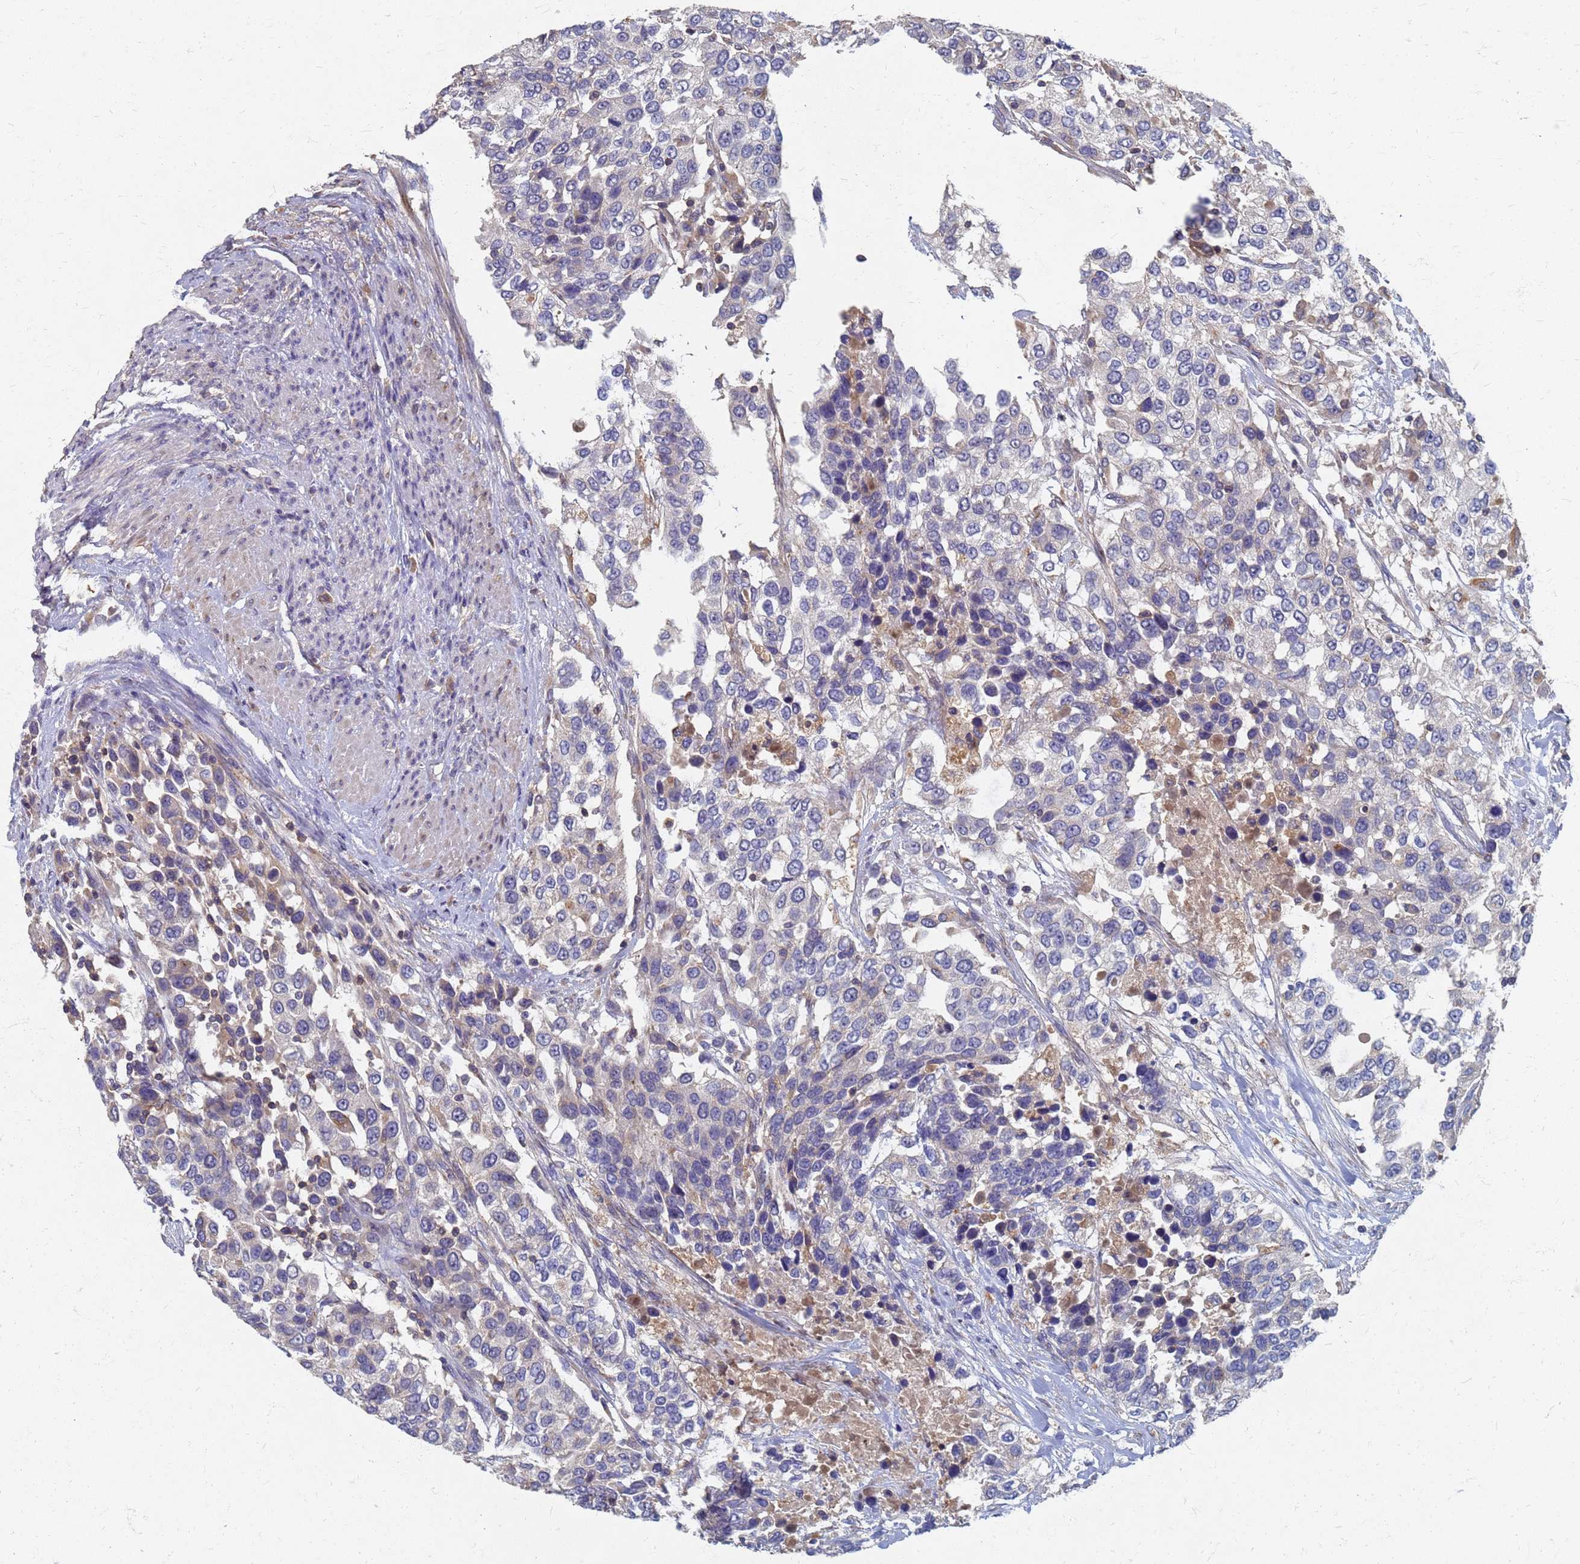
{"staining": {"intensity": "negative", "quantity": "none", "location": "none"}, "tissue": "urothelial cancer", "cell_type": "Tumor cells", "image_type": "cancer", "snomed": [{"axis": "morphology", "description": "Urothelial carcinoma, High grade"}, {"axis": "topography", "description": "Urinary bladder"}], "caption": "A histopathology image of urothelial cancer stained for a protein demonstrates no brown staining in tumor cells. (DAB (3,3'-diaminobenzidine) IHC visualized using brightfield microscopy, high magnification).", "gene": "KRCC1", "patient": {"sex": "female", "age": 80}}